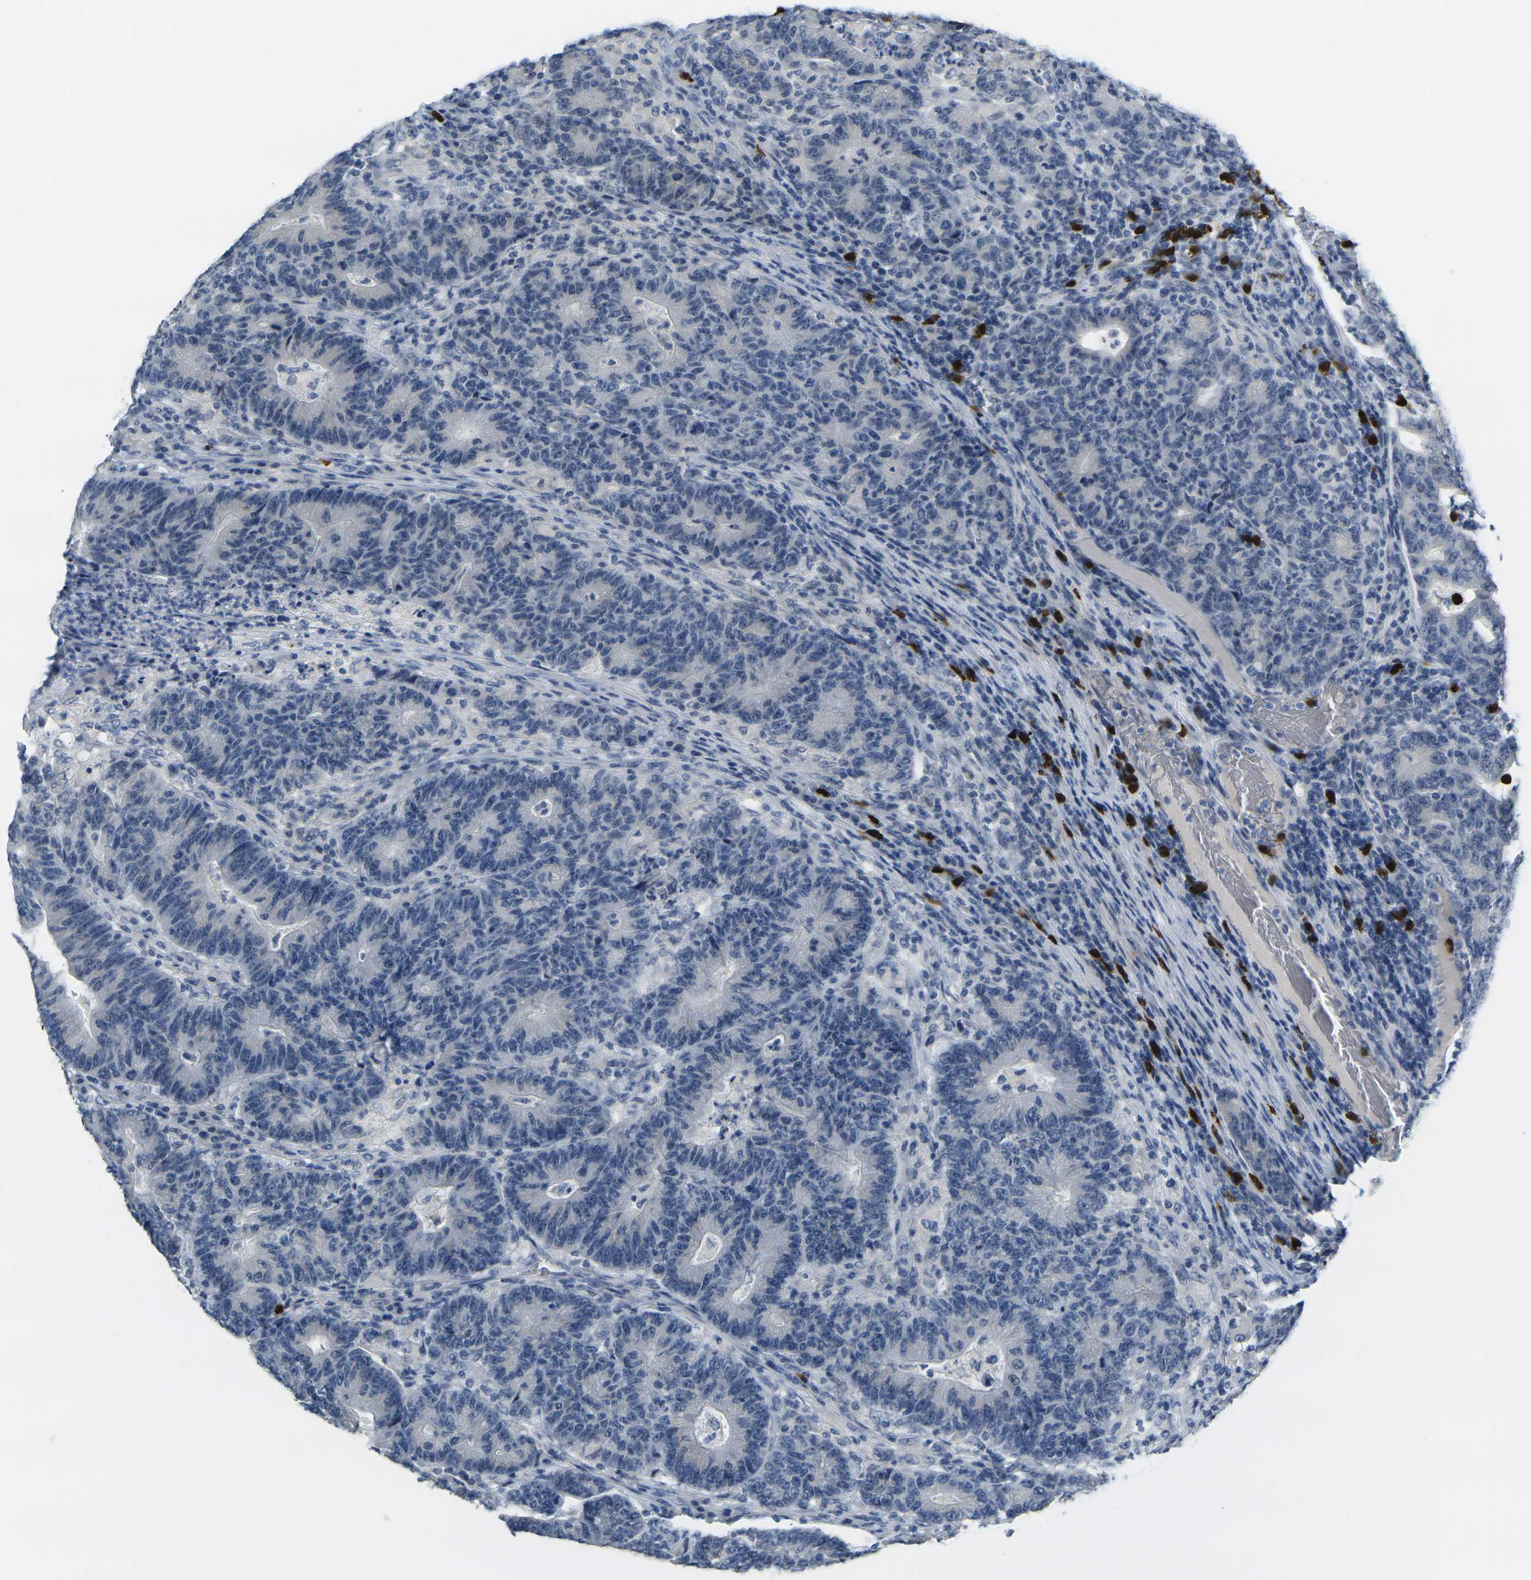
{"staining": {"intensity": "negative", "quantity": "none", "location": "none"}, "tissue": "colorectal cancer", "cell_type": "Tumor cells", "image_type": "cancer", "snomed": [{"axis": "morphology", "description": "Normal tissue, NOS"}, {"axis": "morphology", "description": "Adenocarcinoma, NOS"}, {"axis": "topography", "description": "Colon"}], "caption": "An immunohistochemistry (IHC) photomicrograph of colorectal cancer (adenocarcinoma) is shown. There is no staining in tumor cells of colorectal cancer (adenocarcinoma). The staining was performed using DAB (3,3'-diaminobenzidine) to visualize the protein expression in brown, while the nuclei were stained in blue with hematoxylin (Magnification: 20x).", "gene": "GPR15", "patient": {"sex": "female", "age": 75}}